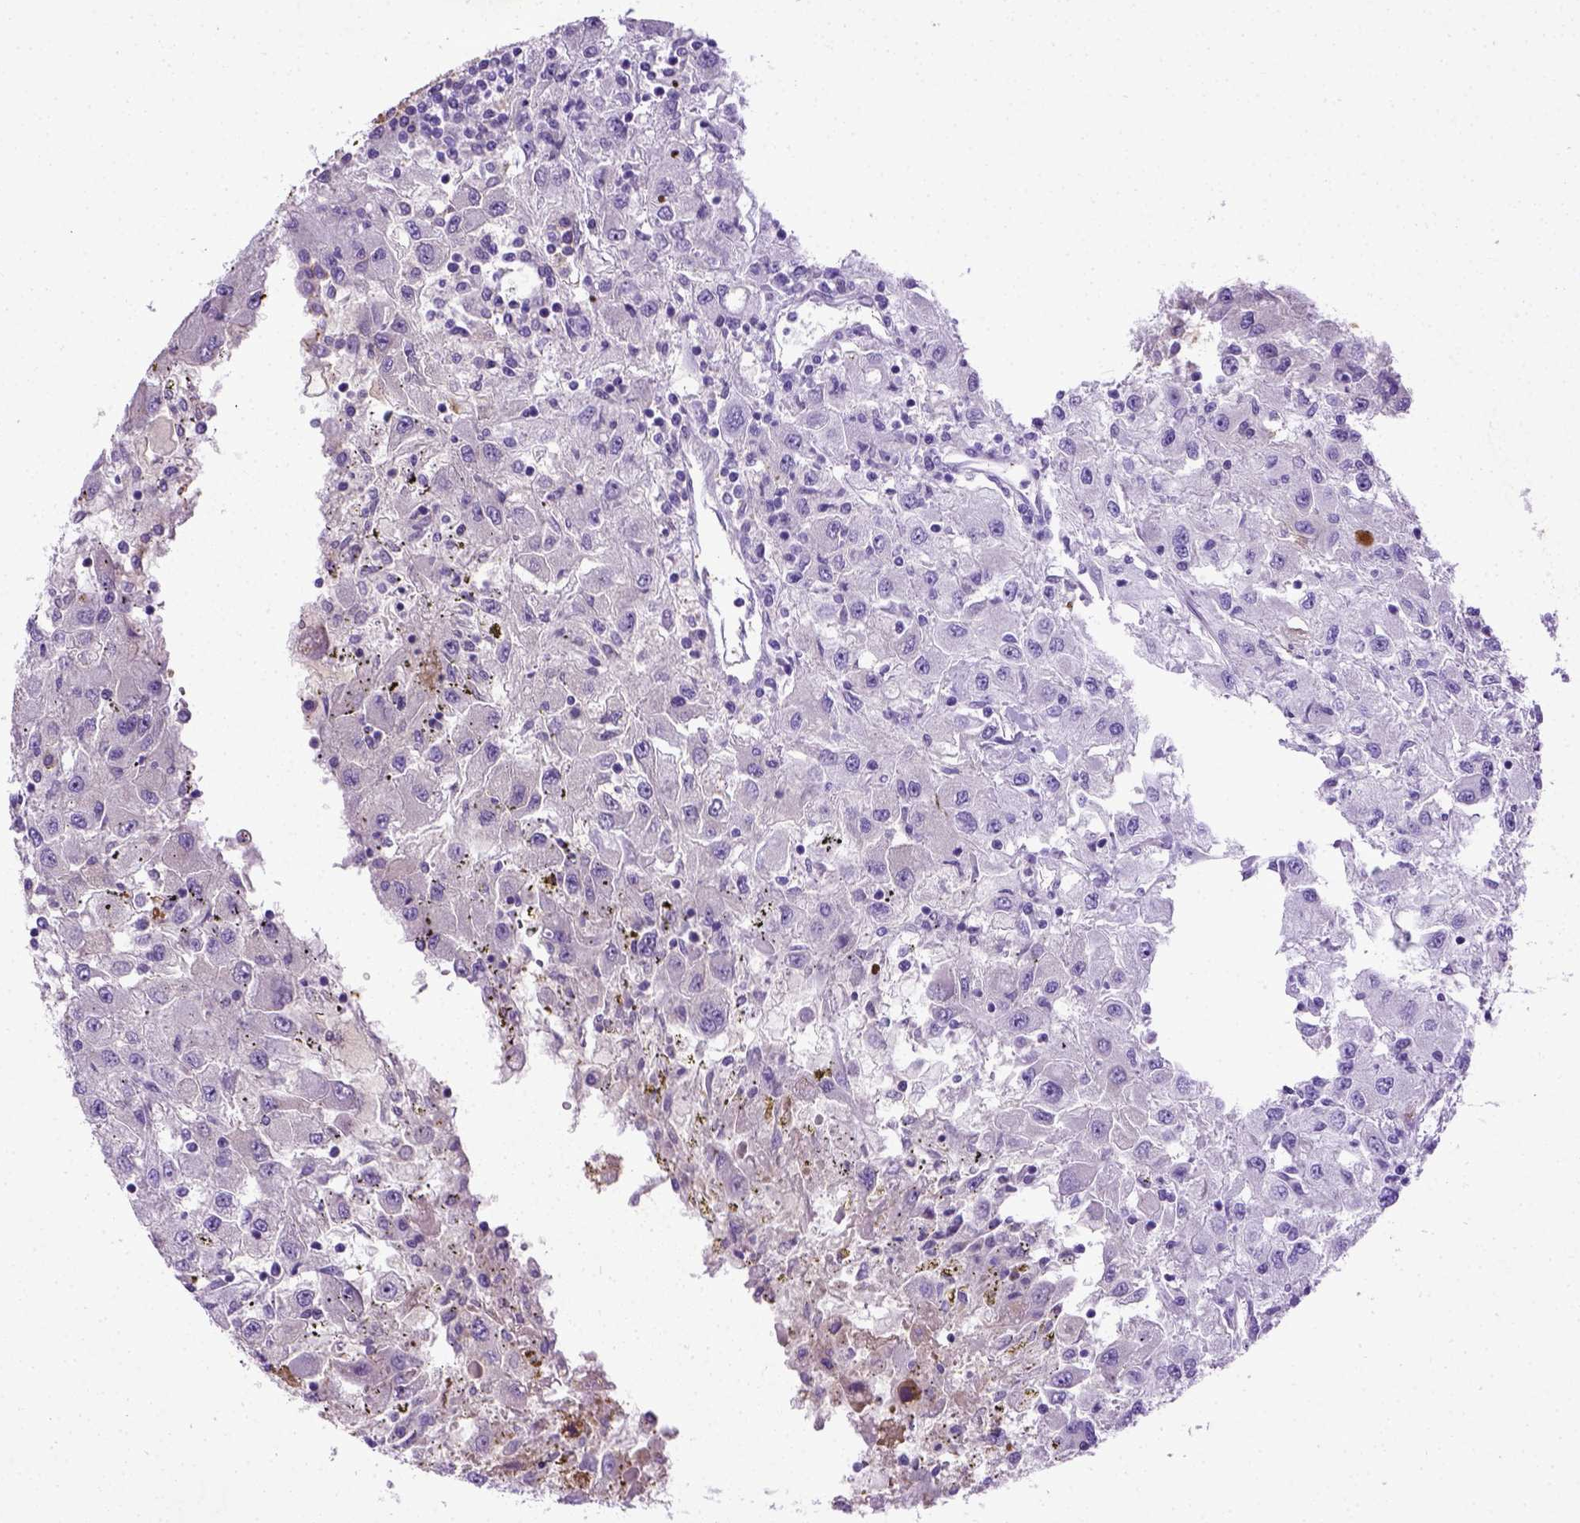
{"staining": {"intensity": "negative", "quantity": "none", "location": "none"}, "tissue": "renal cancer", "cell_type": "Tumor cells", "image_type": "cancer", "snomed": [{"axis": "morphology", "description": "Adenocarcinoma, NOS"}, {"axis": "topography", "description": "Kidney"}], "caption": "There is no significant positivity in tumor cells of renal cancer.", "gene": "ADAMTS8", "patient": {"sex": "female", "age": 67}}